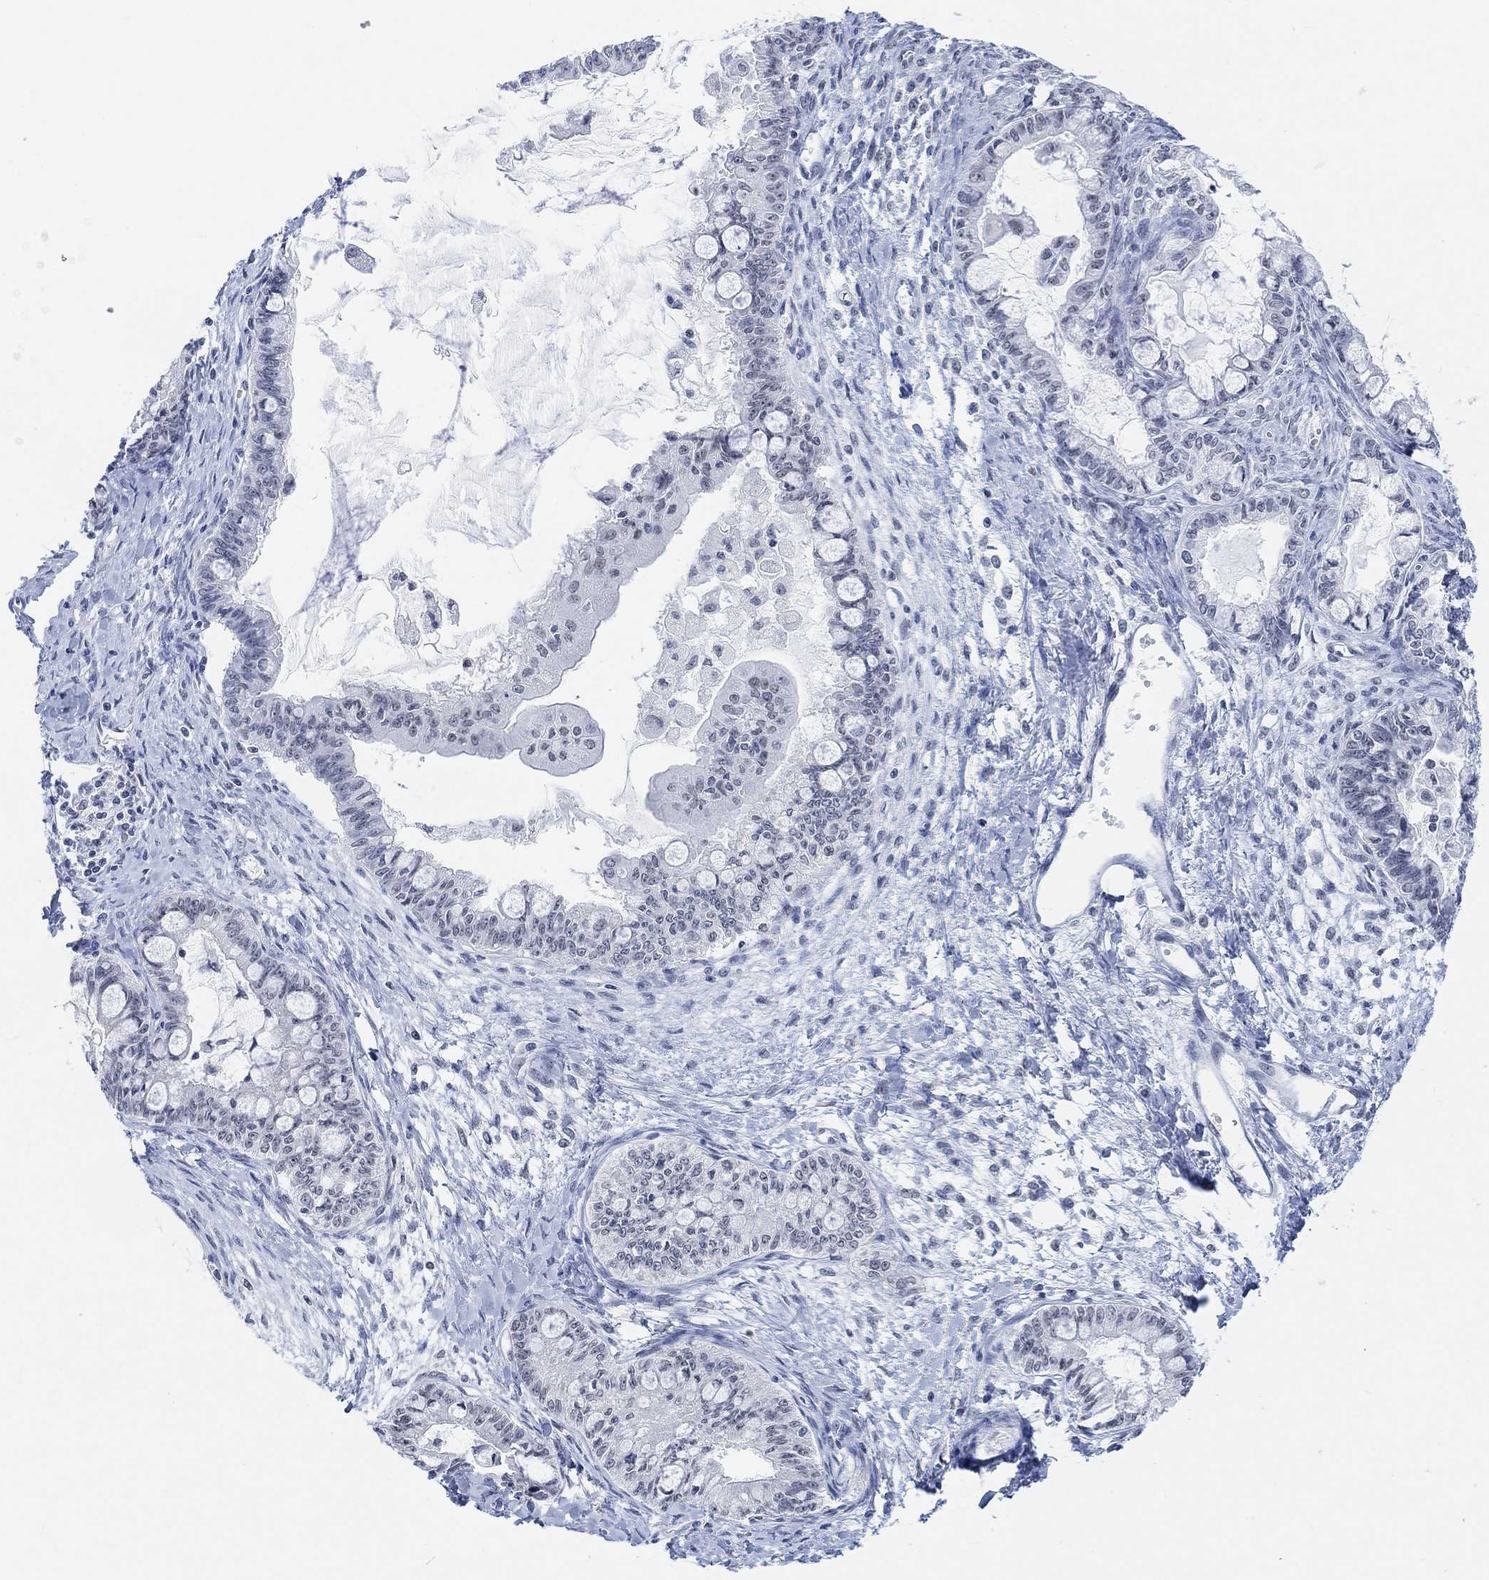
{"staining": {"intensity": "negative", "quantity": "none", "location": "none"}, "tissue": "ovarian cancer", "cell_type": "Tumor cells", "image_type": "cancer", "snomed": [{"axis": "morphology", "description": "Cystadenocarcinoma, mucinous, NOS"}, {"axis": "topography", "description": "Ovary"}], "caption": "High magnification brightfield microscopy of ovarian cancer (mucinous cystadenocarcinoma) stained with DAB (brown) and counterstained with hematoxylin (blue): tumor cells show no significant staining. Brightfield microscopy of immunohistochemistry stained with DAB (3,3'-diaminobenzidine) (brown) and hematoxylin (blue), captured at high magnification.", "gene": "PURG", "patient": {"sex": "female", "age": 63}}